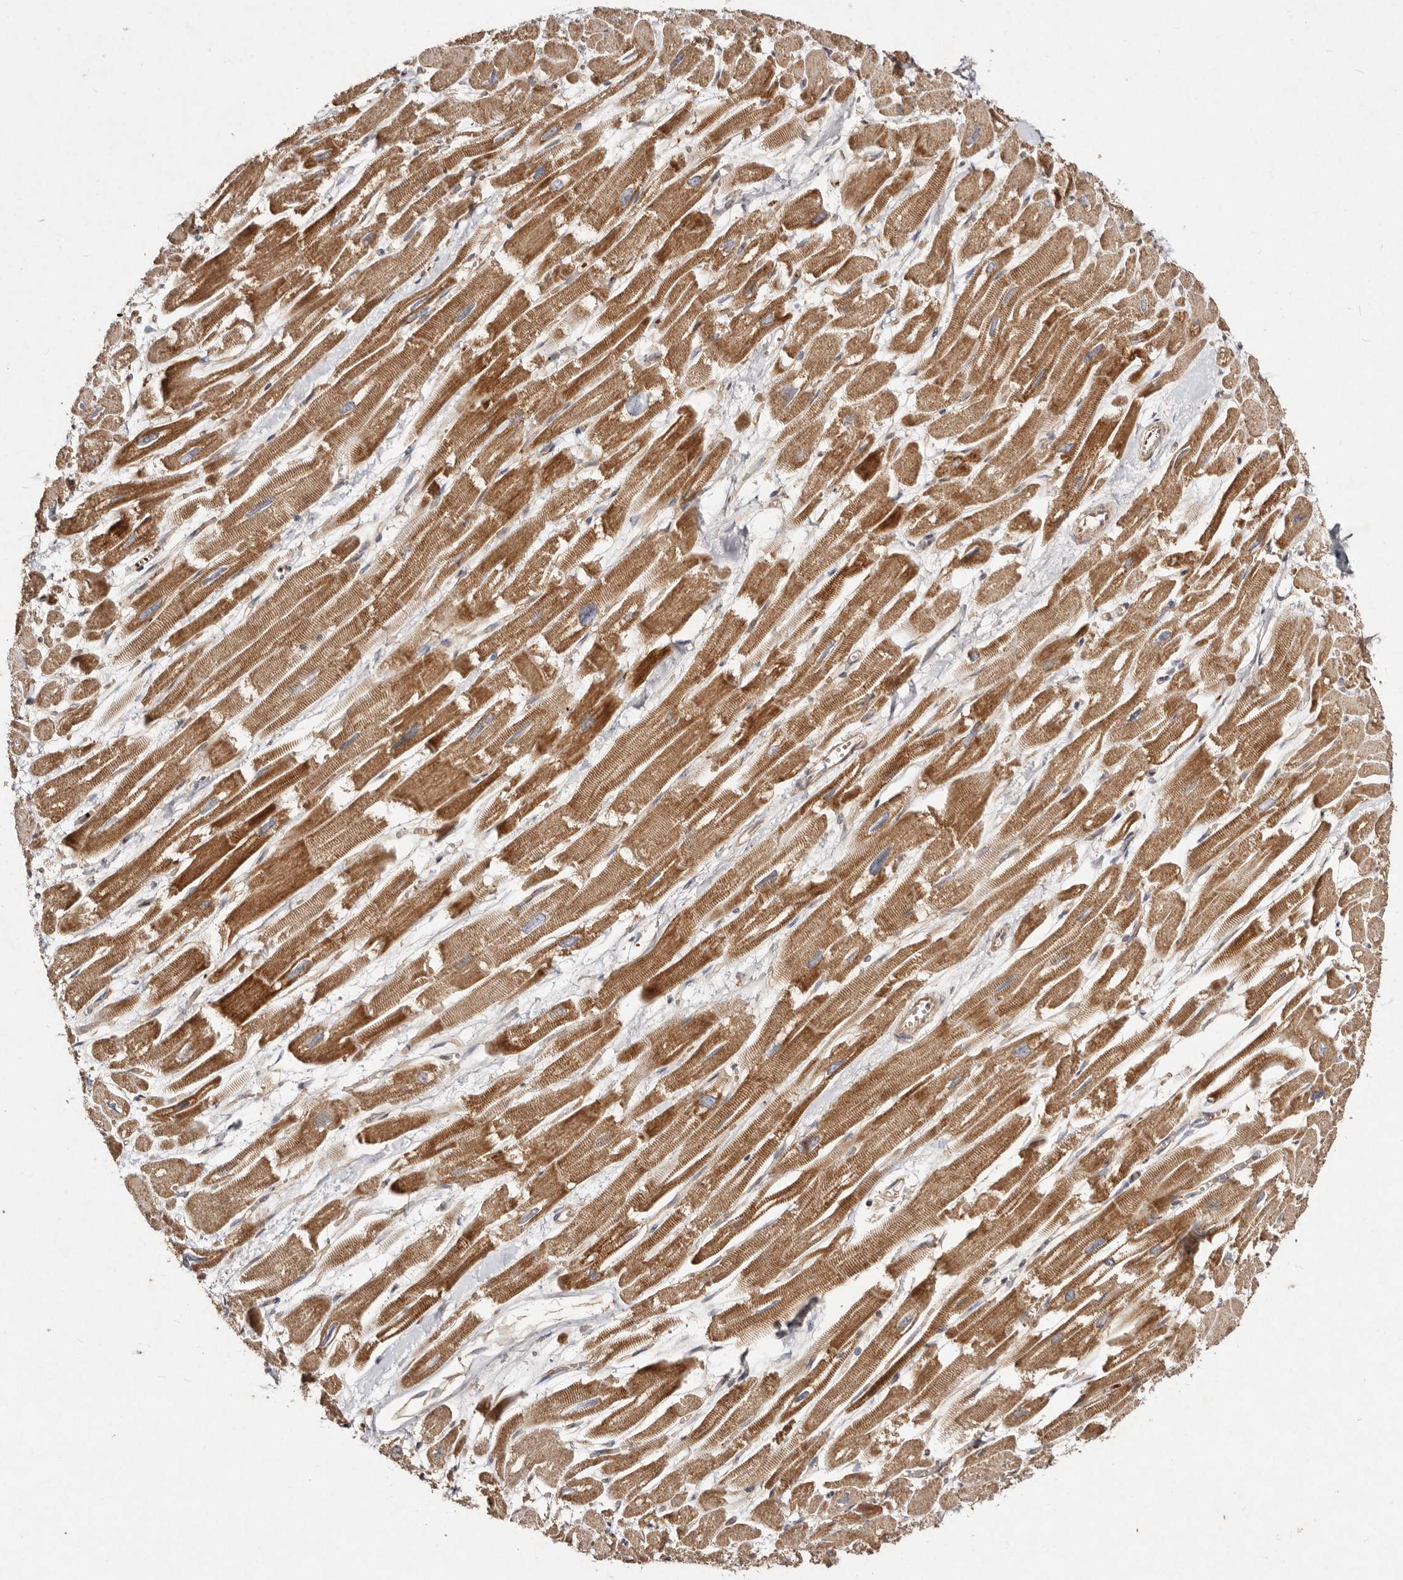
{"staining": {"intensity": "moderate", "quantity": ">75%", "location": "cytoplasmic/membranous"}, "tissue": "heart muscle", "cell_type": "Cardiomyocytes", "image_type": "normal", "snomed": [{"axis": "morphology", "description": "Normal tissue, NOS"}, {"axis": "topography", "description": "Heart"}], "caption": "Heart muscle stained with IHC demonstrates moderate cytoplasmic/membranous staining in about >75% of cardiomyocytes.", "gene": "SLC25A20", "patient": {"sex": "male", "age": 54}}